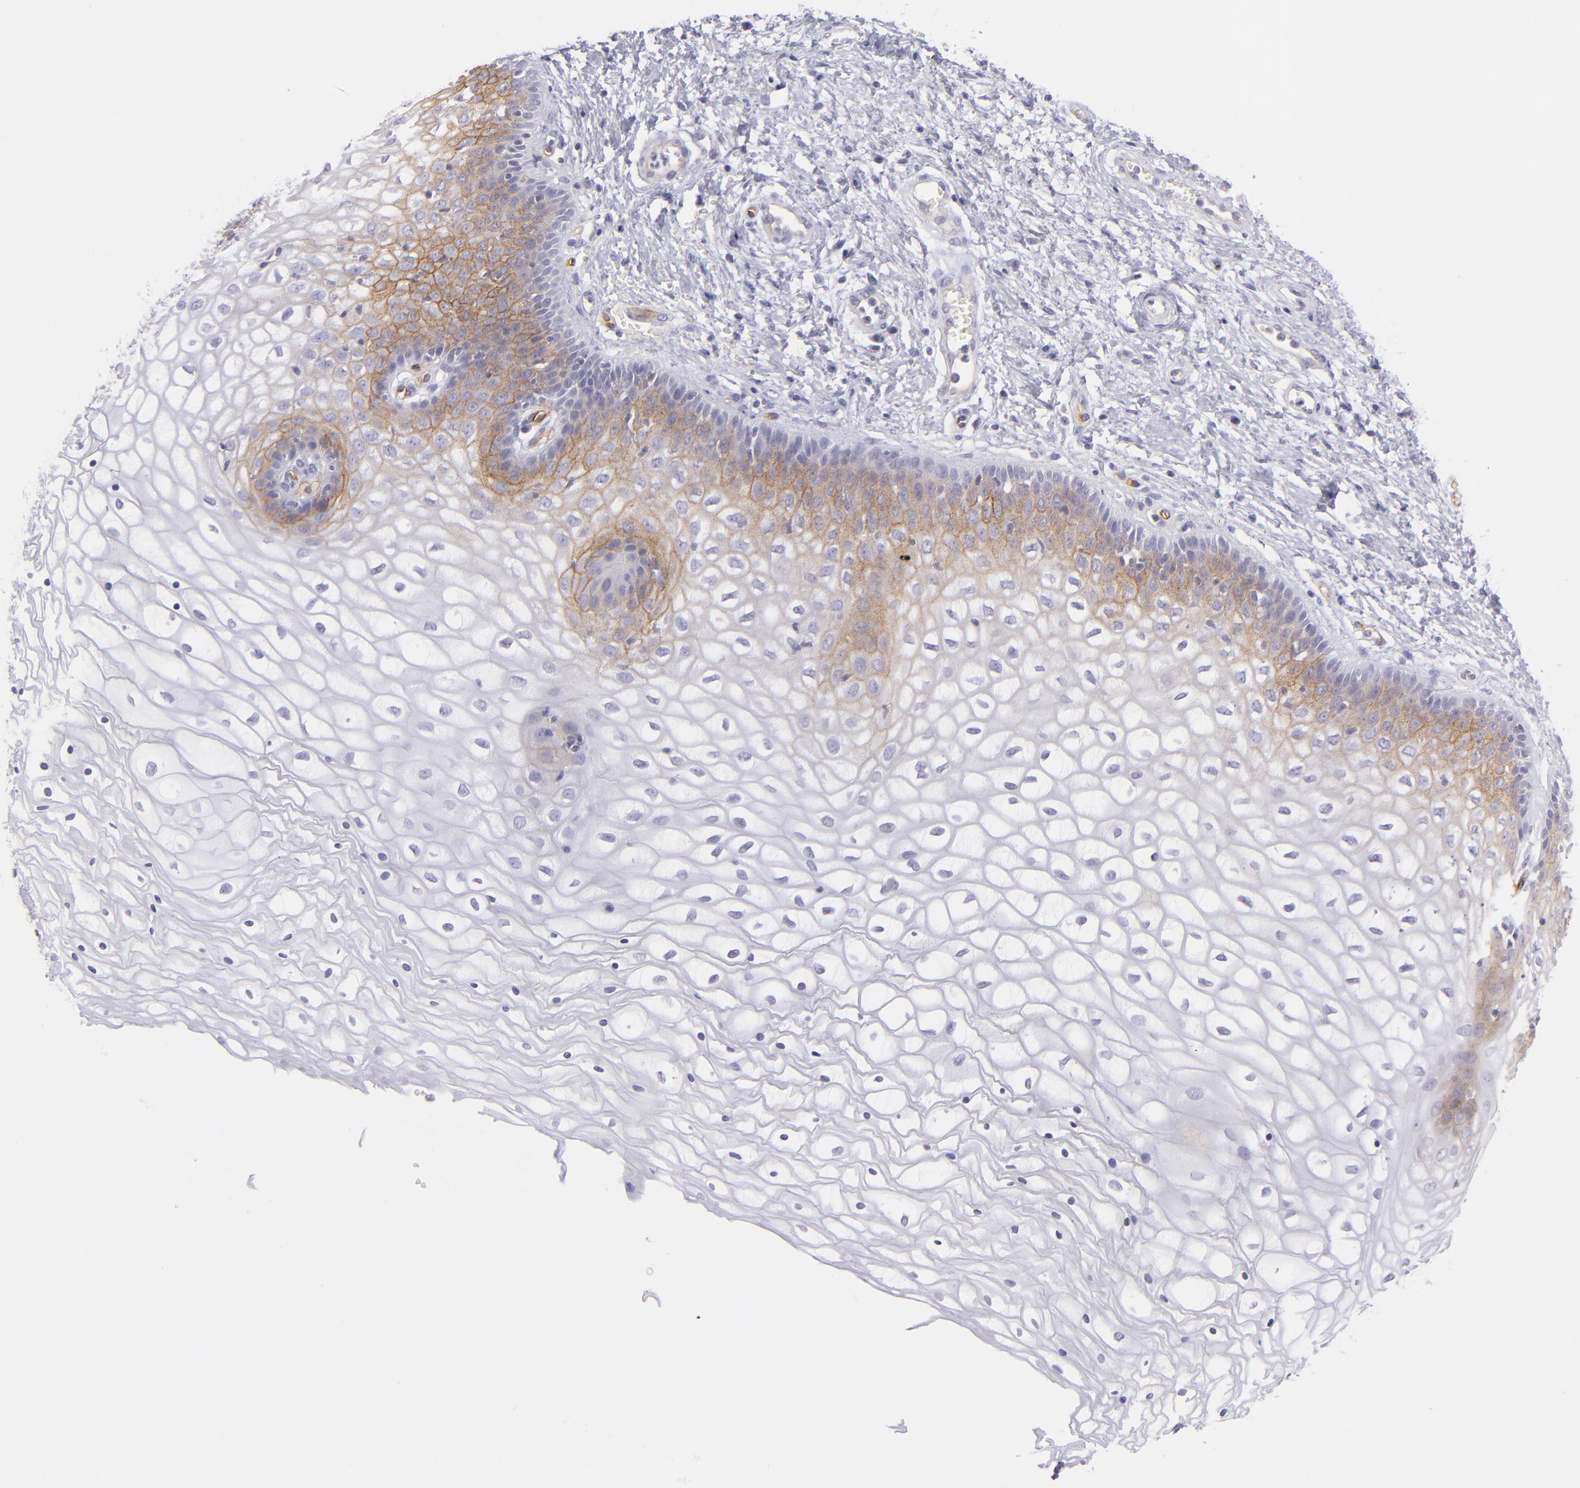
{"staining": {"intensity": "moderate", "quantity": "25%-75%", "location": "cytoplasmic/membranous"}, "tissue": "vagina", "cell_type": "Squamous epithelial cells", "image_type": "normal", "snomed": [{"axis": "morphology", "description": "Normal tissue, NOS"}, {"axis": "topography", "description": "Vagina"}], "caption": "Unremarkable vagina displays moderate cytoplasmic/membranous positivity in about 25%-75% of squamous epithelial cells, visualized by immunohistochemistry.", "gene": "THBD", "patient": {"sex": "female", "age": 34}}